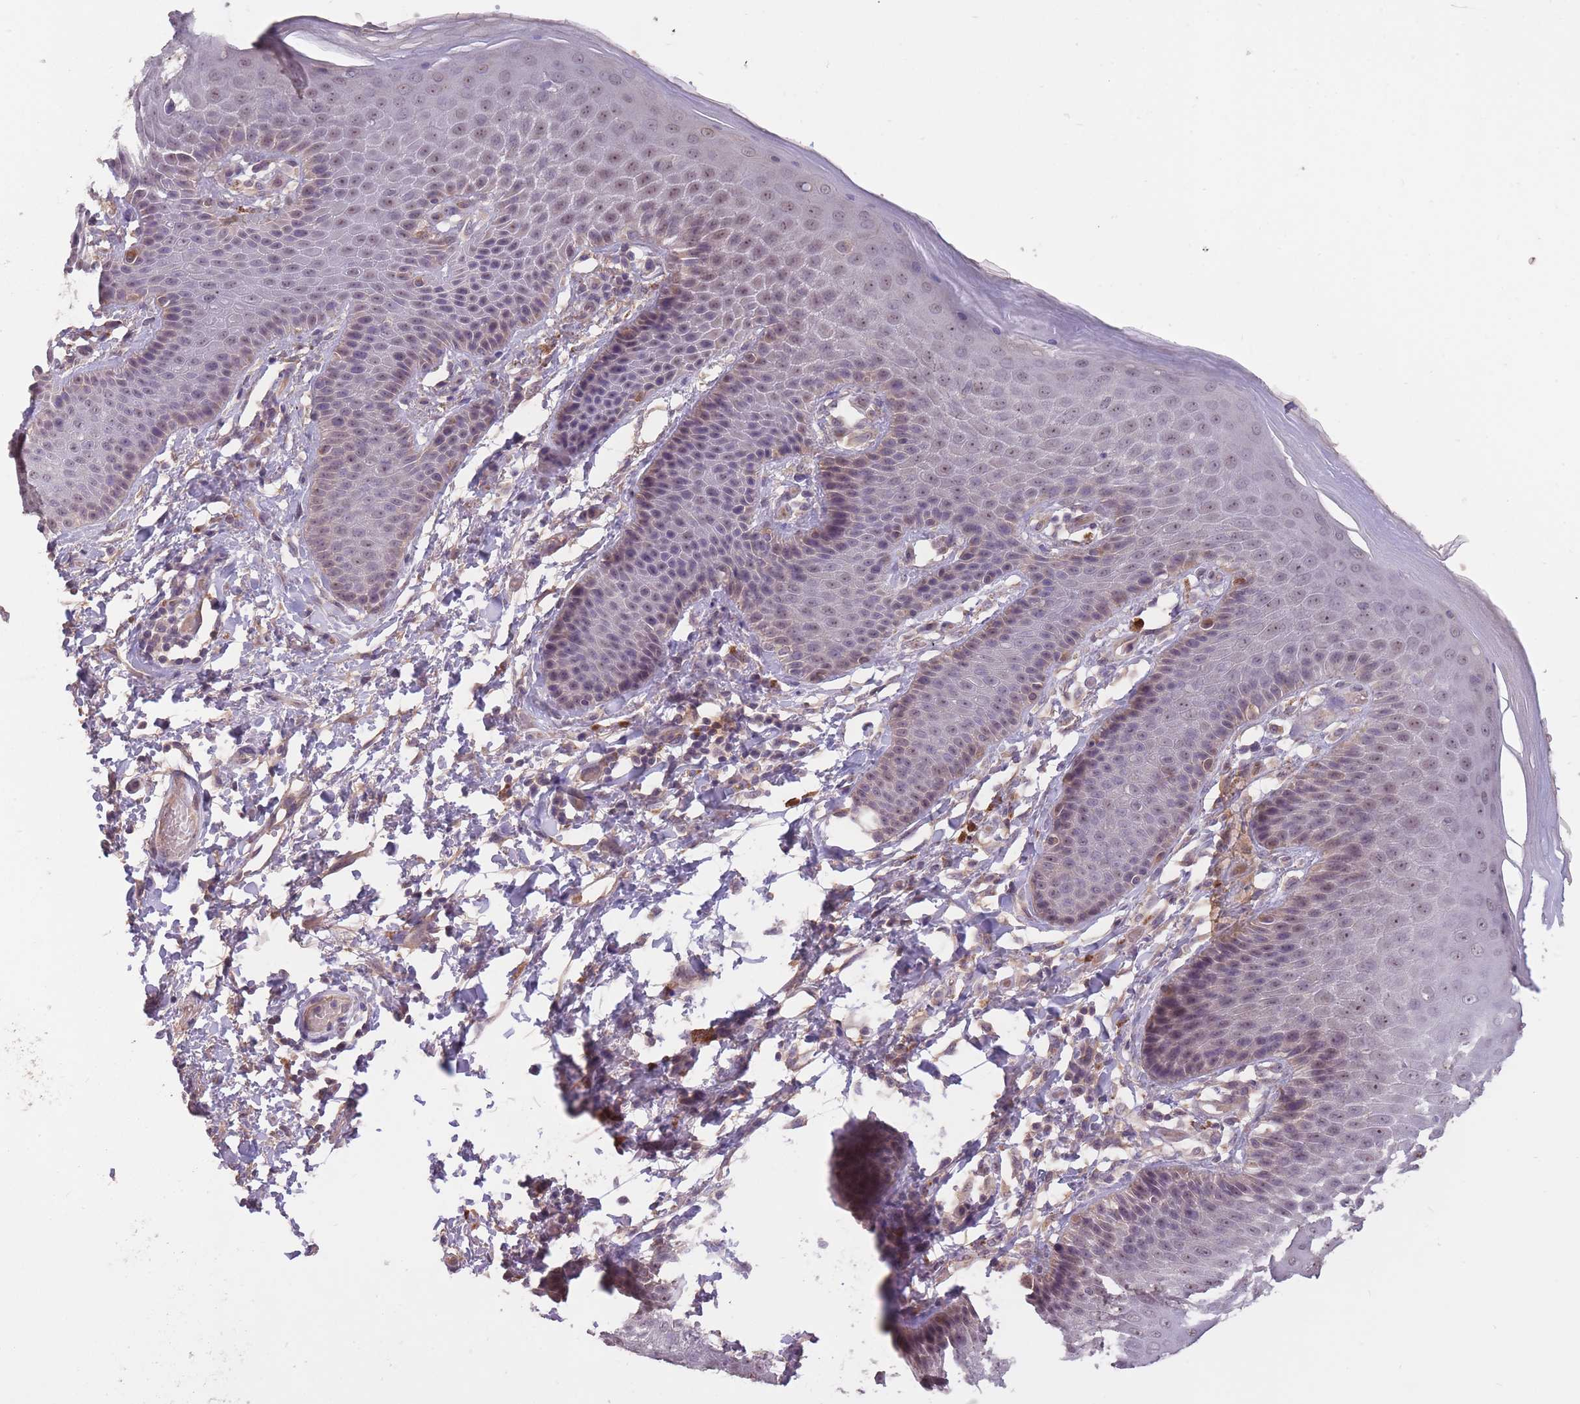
{"staining": {"intensity": "moderate", "quantity": "25%-75%", "location": "nuclear"}, "tissue": "skin", "cell_type": "Epidermal cells", "image_type": "normal", "snomed": [{"axis": "morphology", "description": "Normal tissue, NOS"}, {"axis": "topography", "description": "Peripheral nerve tissue"}], "caption": "Epidermal cells exhibit medium levels of moderate nuclear positivity in about 25%-75% of cells in normal human skin. (Stains: DAB in brown, nuclei in blue, Microscopy: brightfield microscopy at high magnification).", "gene": "KIAA1755", "patient": {"sex": "male", "age": 51}}